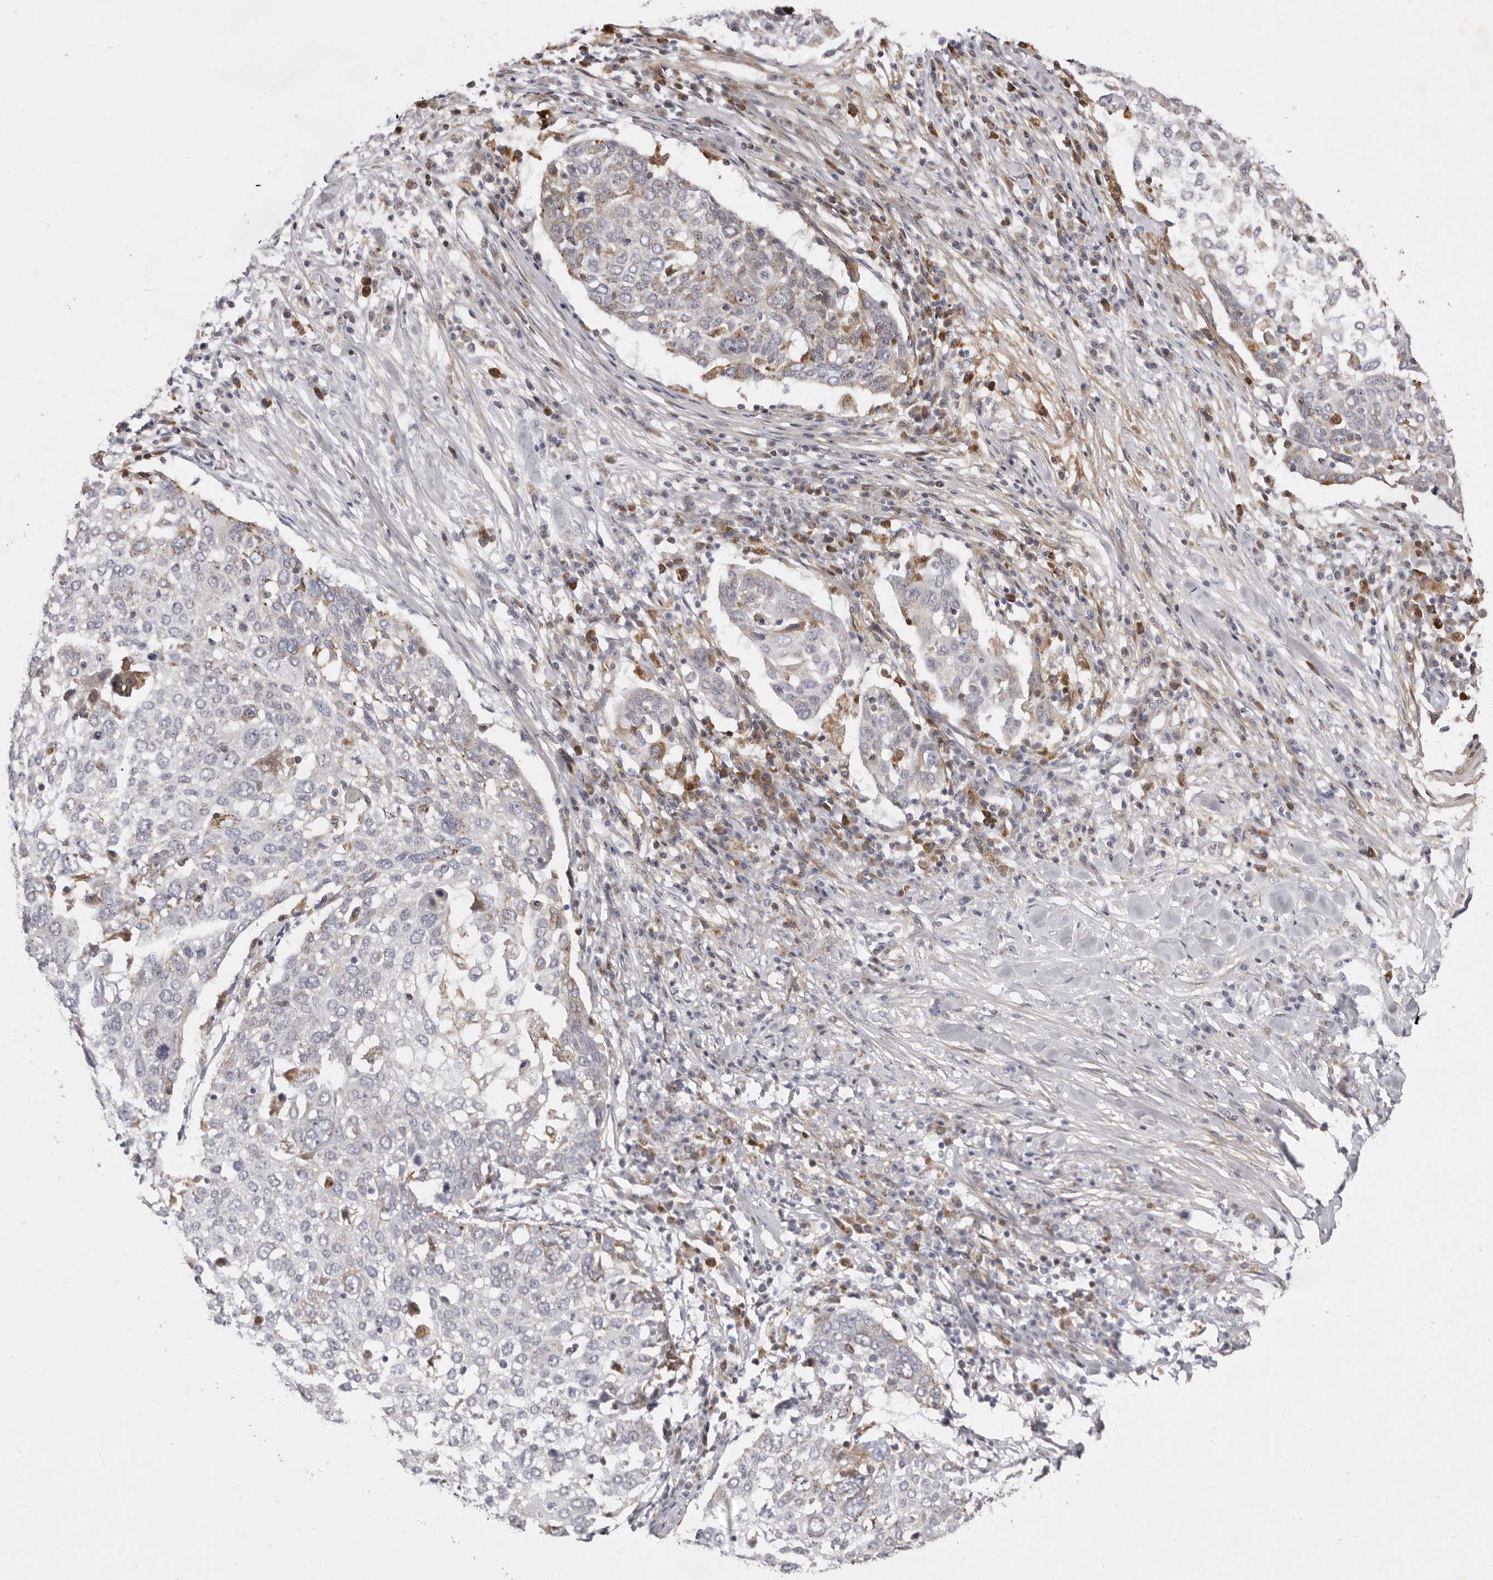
{"staining": {"intensity": "weak", "quantity": "<25%", "location": "cytoplasmic/membranous"}, "tissue": "lung cancer", "cell_type": "Tumor cells", "image_type": "cancer", "snomed": [{"axis": "morphology", "description": "Squamous cell carcinoma, NOS"}, {"axis": "topography", "description": "Lung"}], "caption": "Lung squamous cell carcinoma was stained to show a protein in brown. There is no significant staining in tumor cells. Brightfield microscopy of immunohistochemistry (IHC) stained with DAB (brown) and hematoxylin (blue), captured at high magnification.", "gene": "NUBPL", "patient": {"sex": "male", "age": 65}}